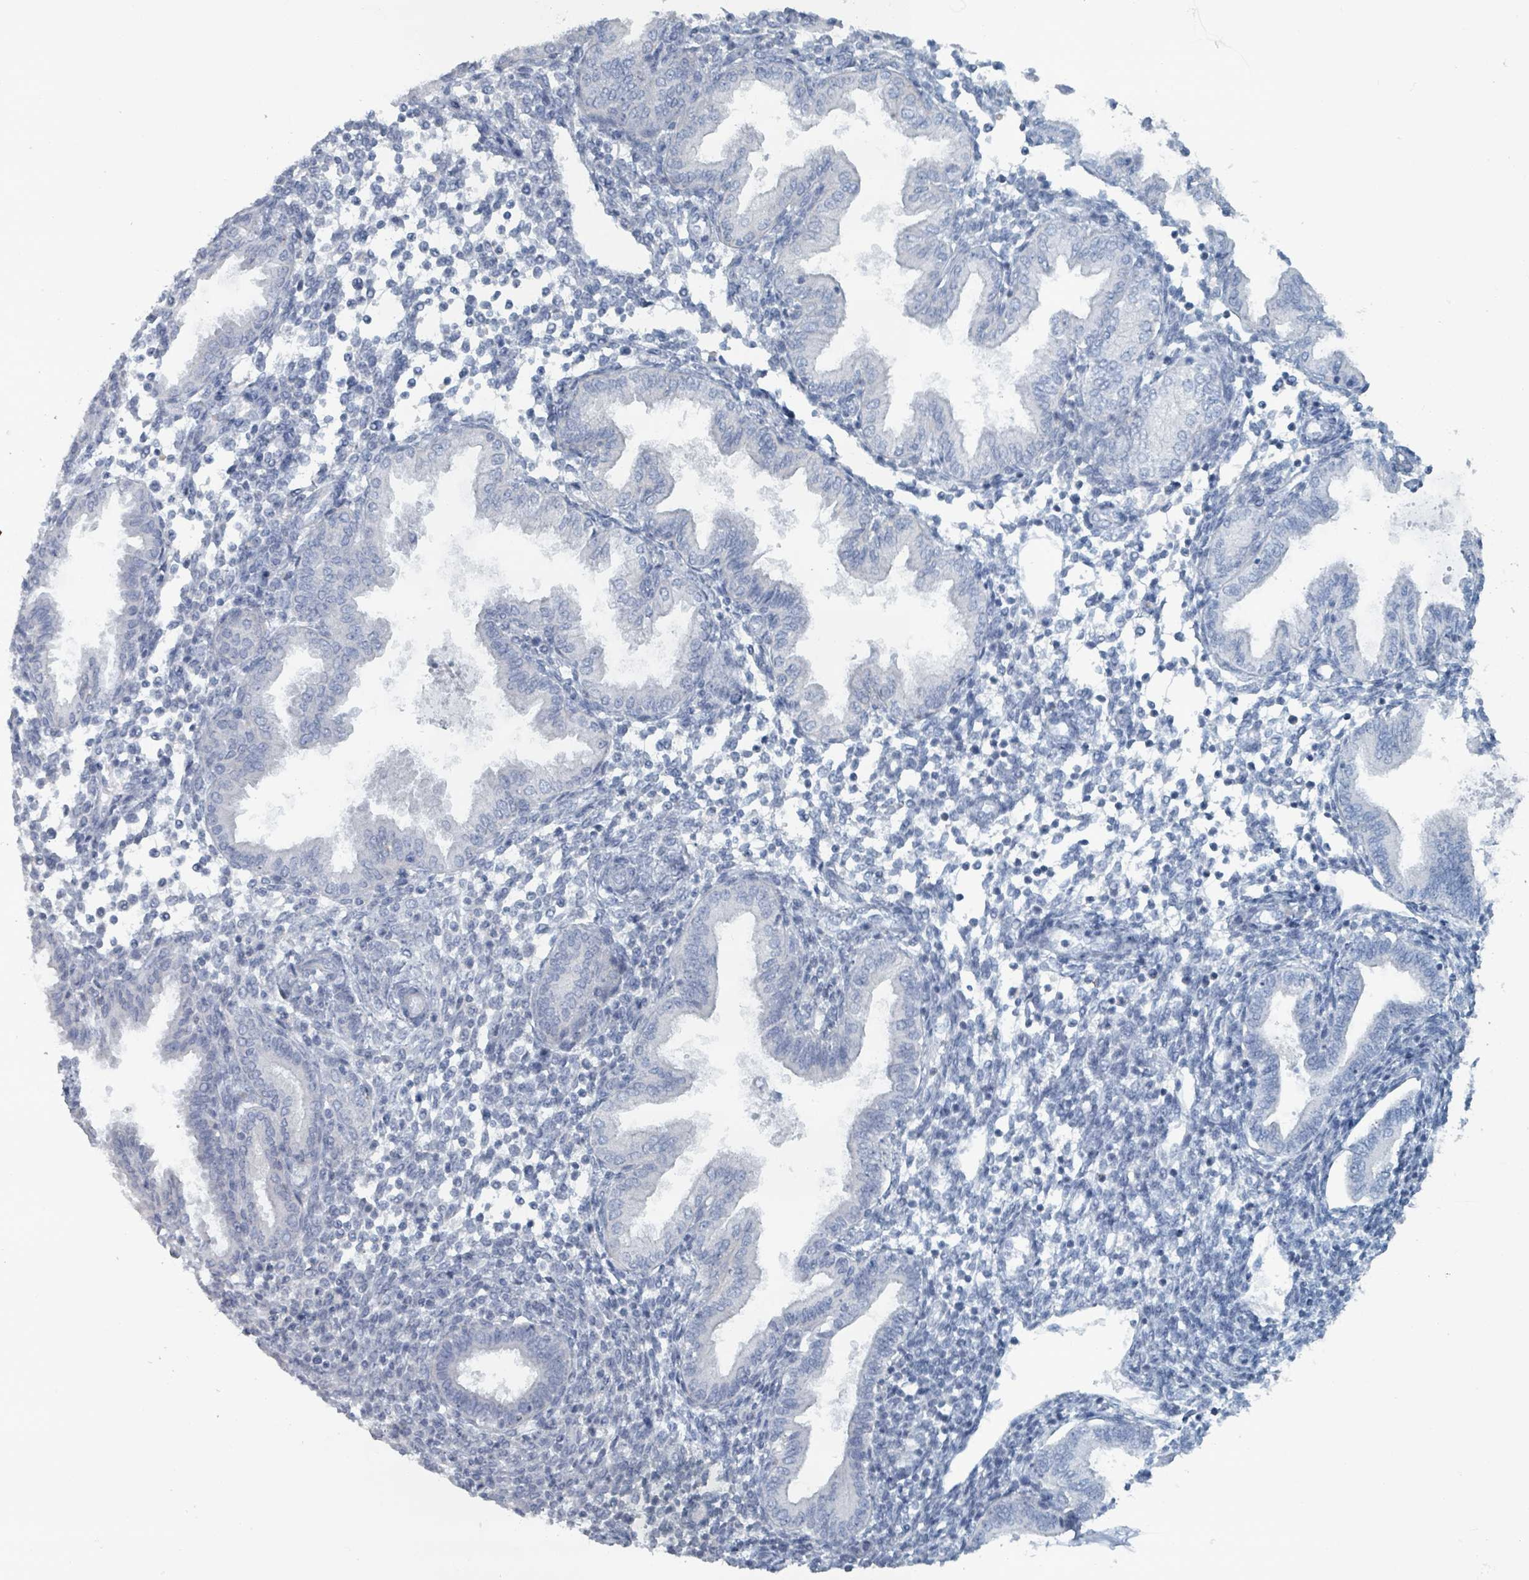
{"staining": {"intensity": "negative", "quantity": "none", "location": "none"}, "tissue": "endometrium", "cell_type": "Cells in endometrial stroma", "image_type": "normal", "snomed": [{"axis": "morphology", "description": "Normal tissue, NOS"}, {"axis": "topography", "description": "Endometrium"}], "caption": "High magnification brightfield microscopy of unremarkable endometrium stained with DAB (brown) and counterstained with hematoxylin (blue): cells in endometrial stroma show no significant positivity.", "gene": "HEATR5A", "patient": {"sex": "female", "age": 53}}